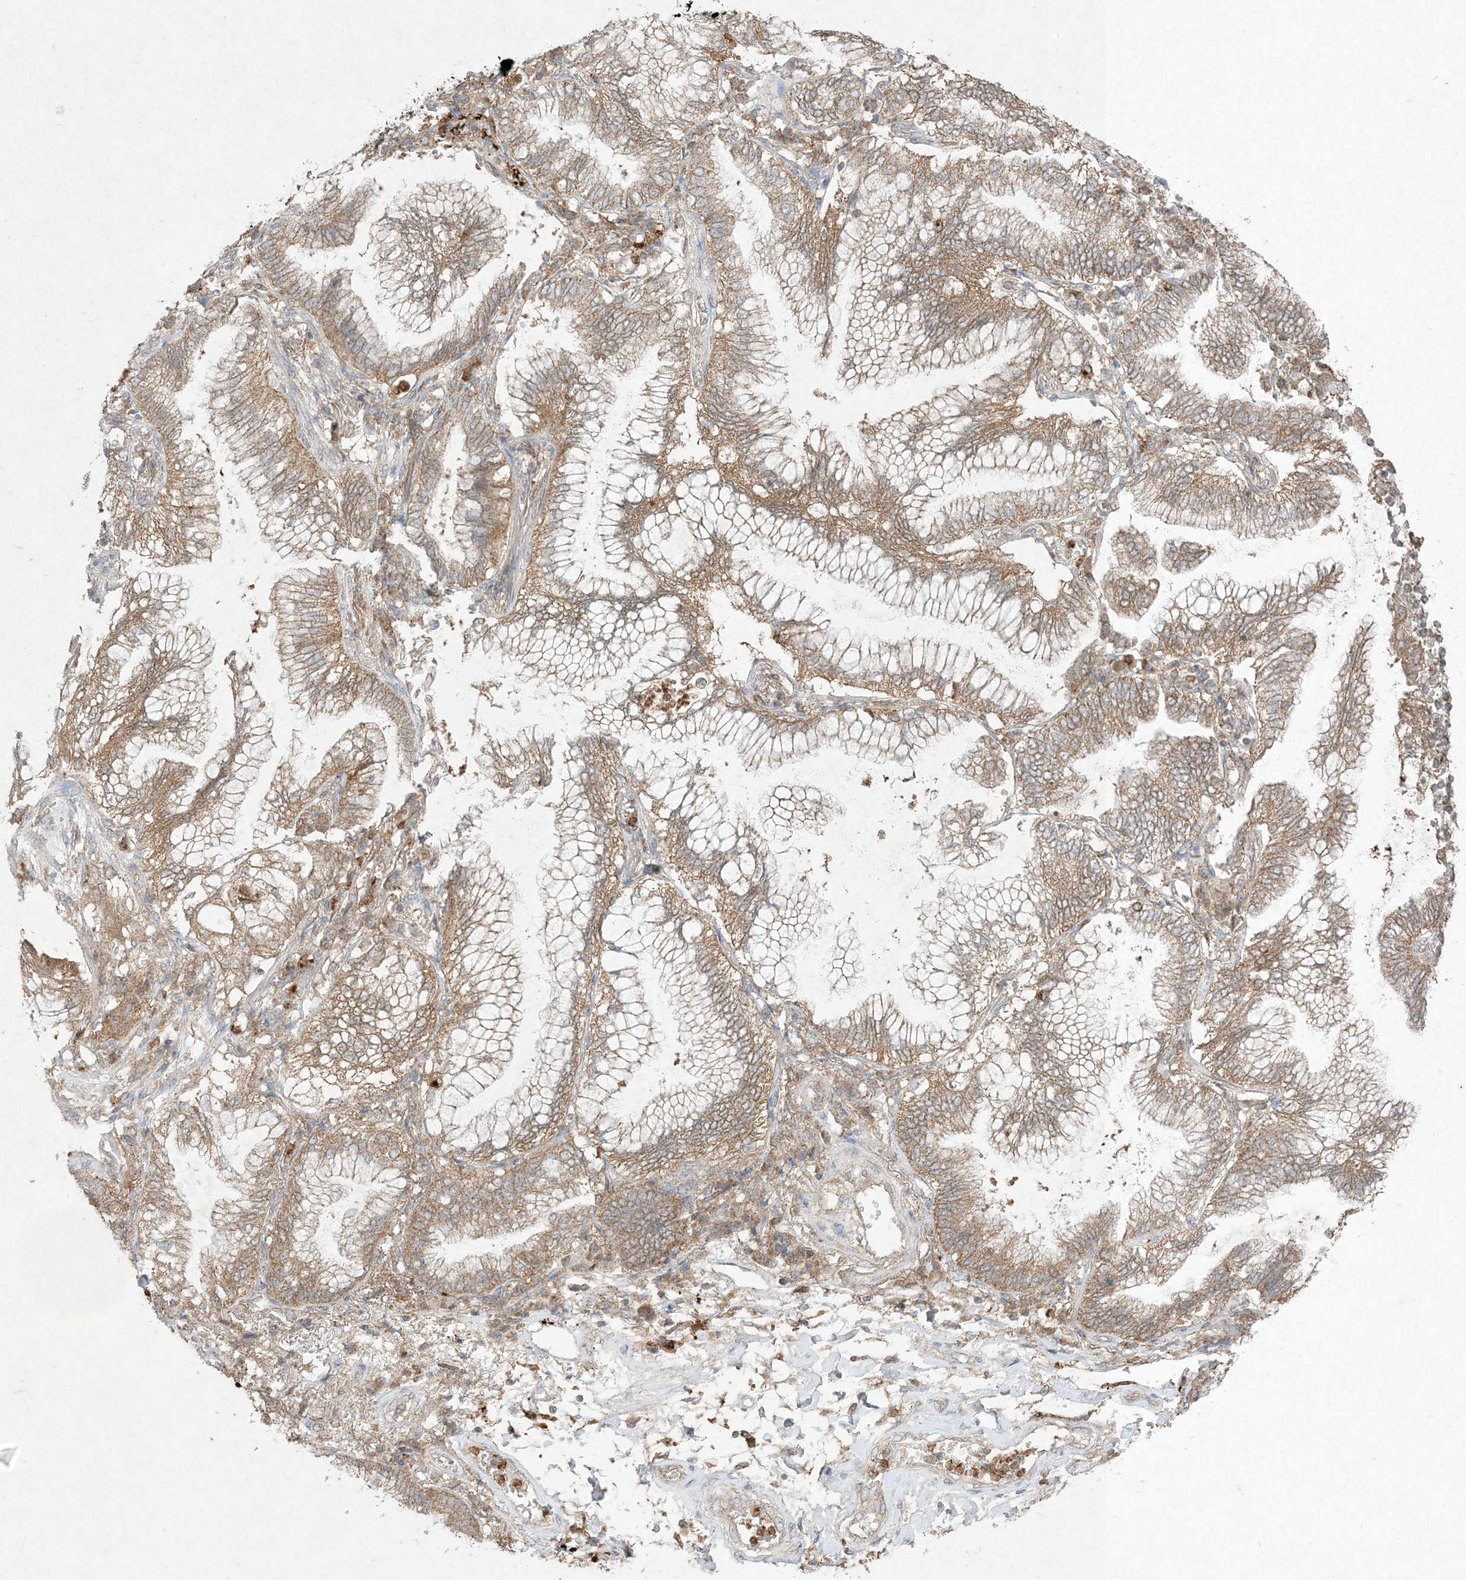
{"staining": {"intensity": "moderate", "quantity": ">75%", "location": "cytoplasmic/membranous"}, "tissue": "lung cancer", "cell_type": "Tumor cells", "image_type": "cancer", "snomed": [{"axis": "morphology", "description": "Adenocarcinoma, NOS"}, {"axis": "topography", "description": "Lung"}], "caption": "A photomicrograph of human lung cancer stained for a protein exhibits moderate cytoplasmic/membranous brown staining in tumor cells.", "gene": "UBE2C", "patient": {"sex": "female", "age": 70}}